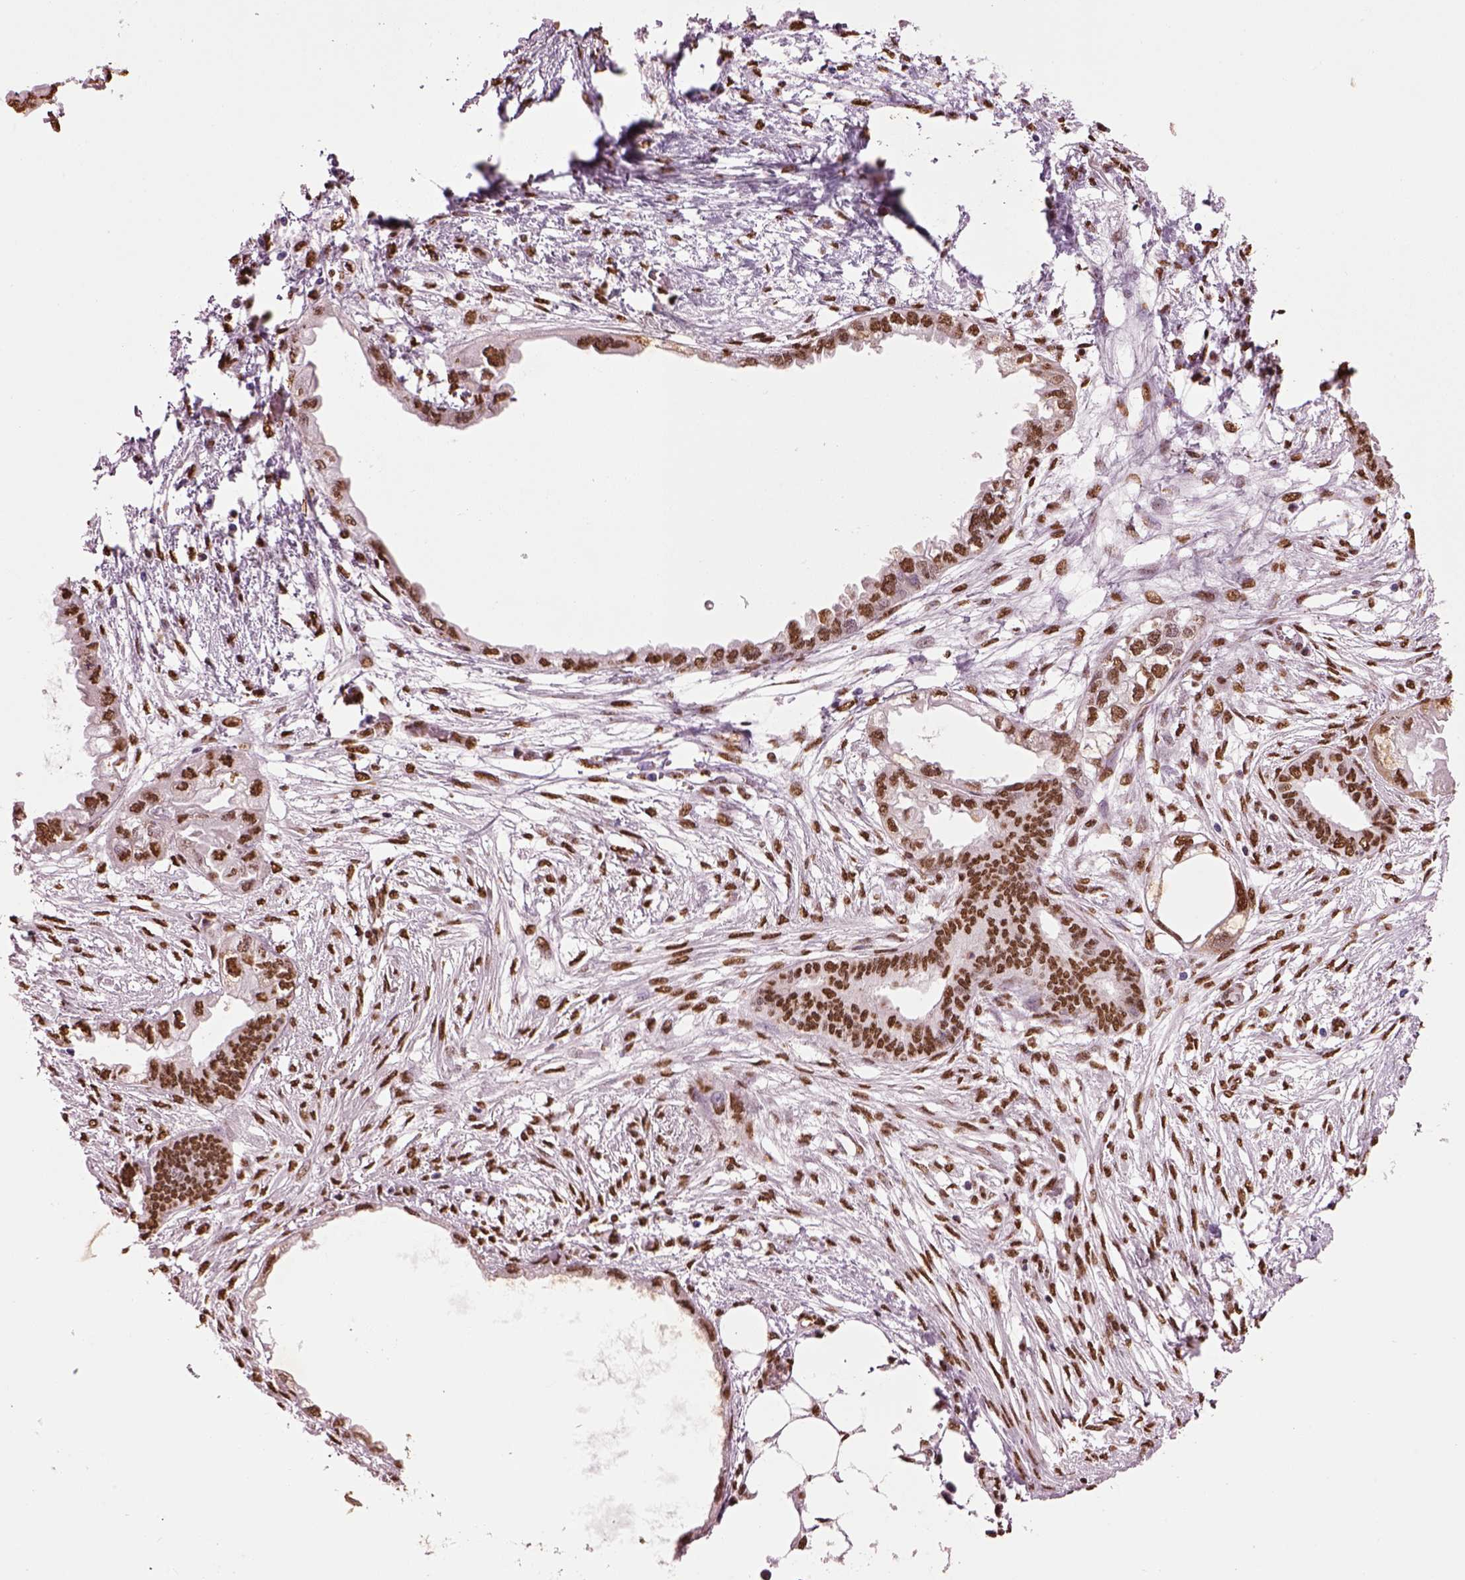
{"staining": {"intensity": "moderate", "quantity": ">75%", "location": "nuclear"}, "tissue": "endometrial cancer", "cell_type": "Tumor cells", "image_type": "cancer", "snomed": [{"axis": "morphology", "description": "Adenocarcinoma, NOS"}, {"axis": "morphology", "description": "Adenocarcinoma, metastatic, NOS"}, {"axis": "topography", "description": "Adipose tissue"}, {"axis": "topography", "description": "Endometrium"}], "caption": "A high-resolution micrograph shows immunohistochemistry (IHC) staining of endometrial cancer (adenocarcinoma), which shows moderate nuclear staining in approximately >75% of tumor cells. (IHC, brightfield microscopy, high magnification).", "gene": "DDX3X", "patient": {"sex": "female", "age": 67}}